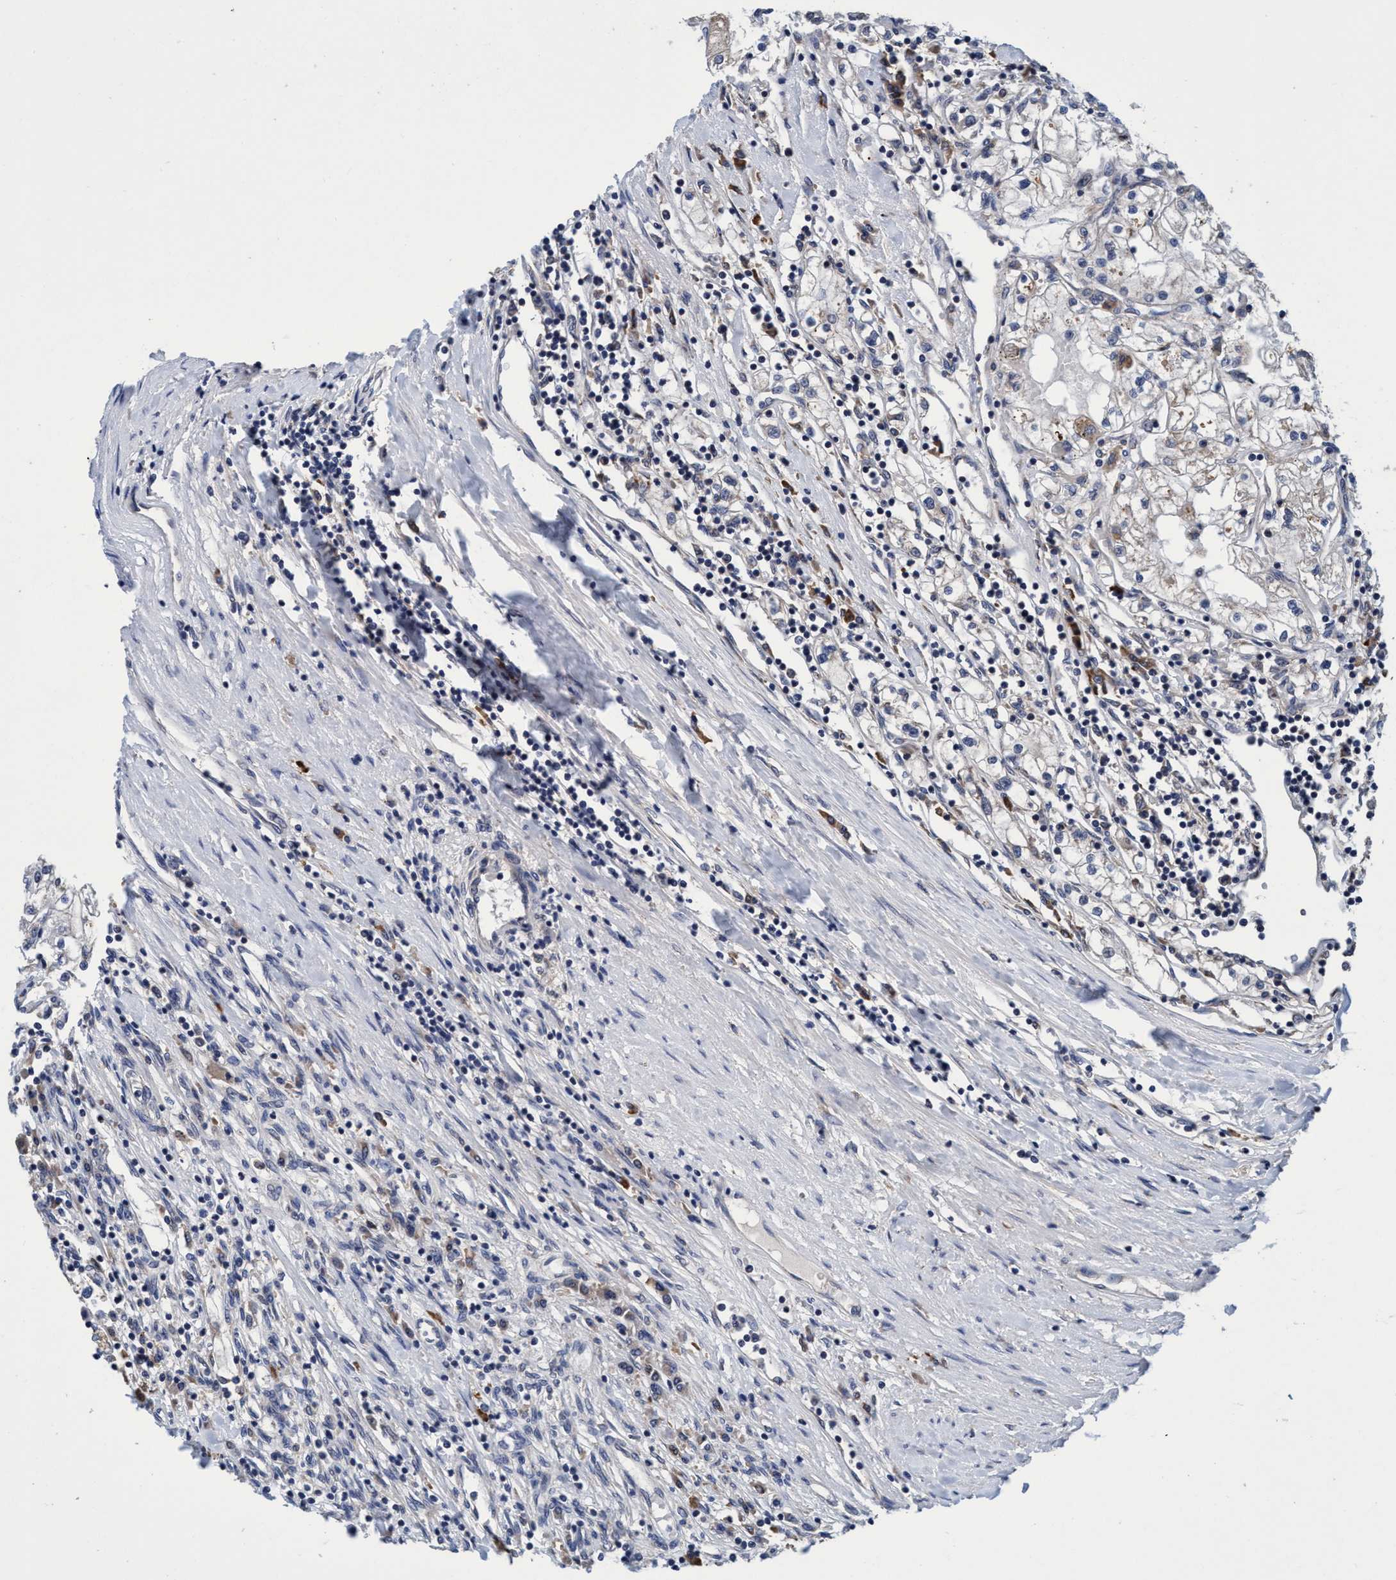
{"staining": {"intensity": "negative", "quantity": "none", "location": "none"}, "tissue": "renal cancer", "cell_type": "Tumor cells", "image_type": "cancer", "snomed": [{"axis": "morphology", "description": "Adenocarcinoma, NOS"}, {"axis": "topography", "description": "Kidney"}], "caption": "An image of human renal adenocarcinoma is negative for staining in tumor cells. (Brightfield microscopy of DAB (3,3'-diaminobenzidine) immunohistochemistry at high magnification).", "gene": "CALCOCO2", "patient": {"sex": "male", "age": 68}}